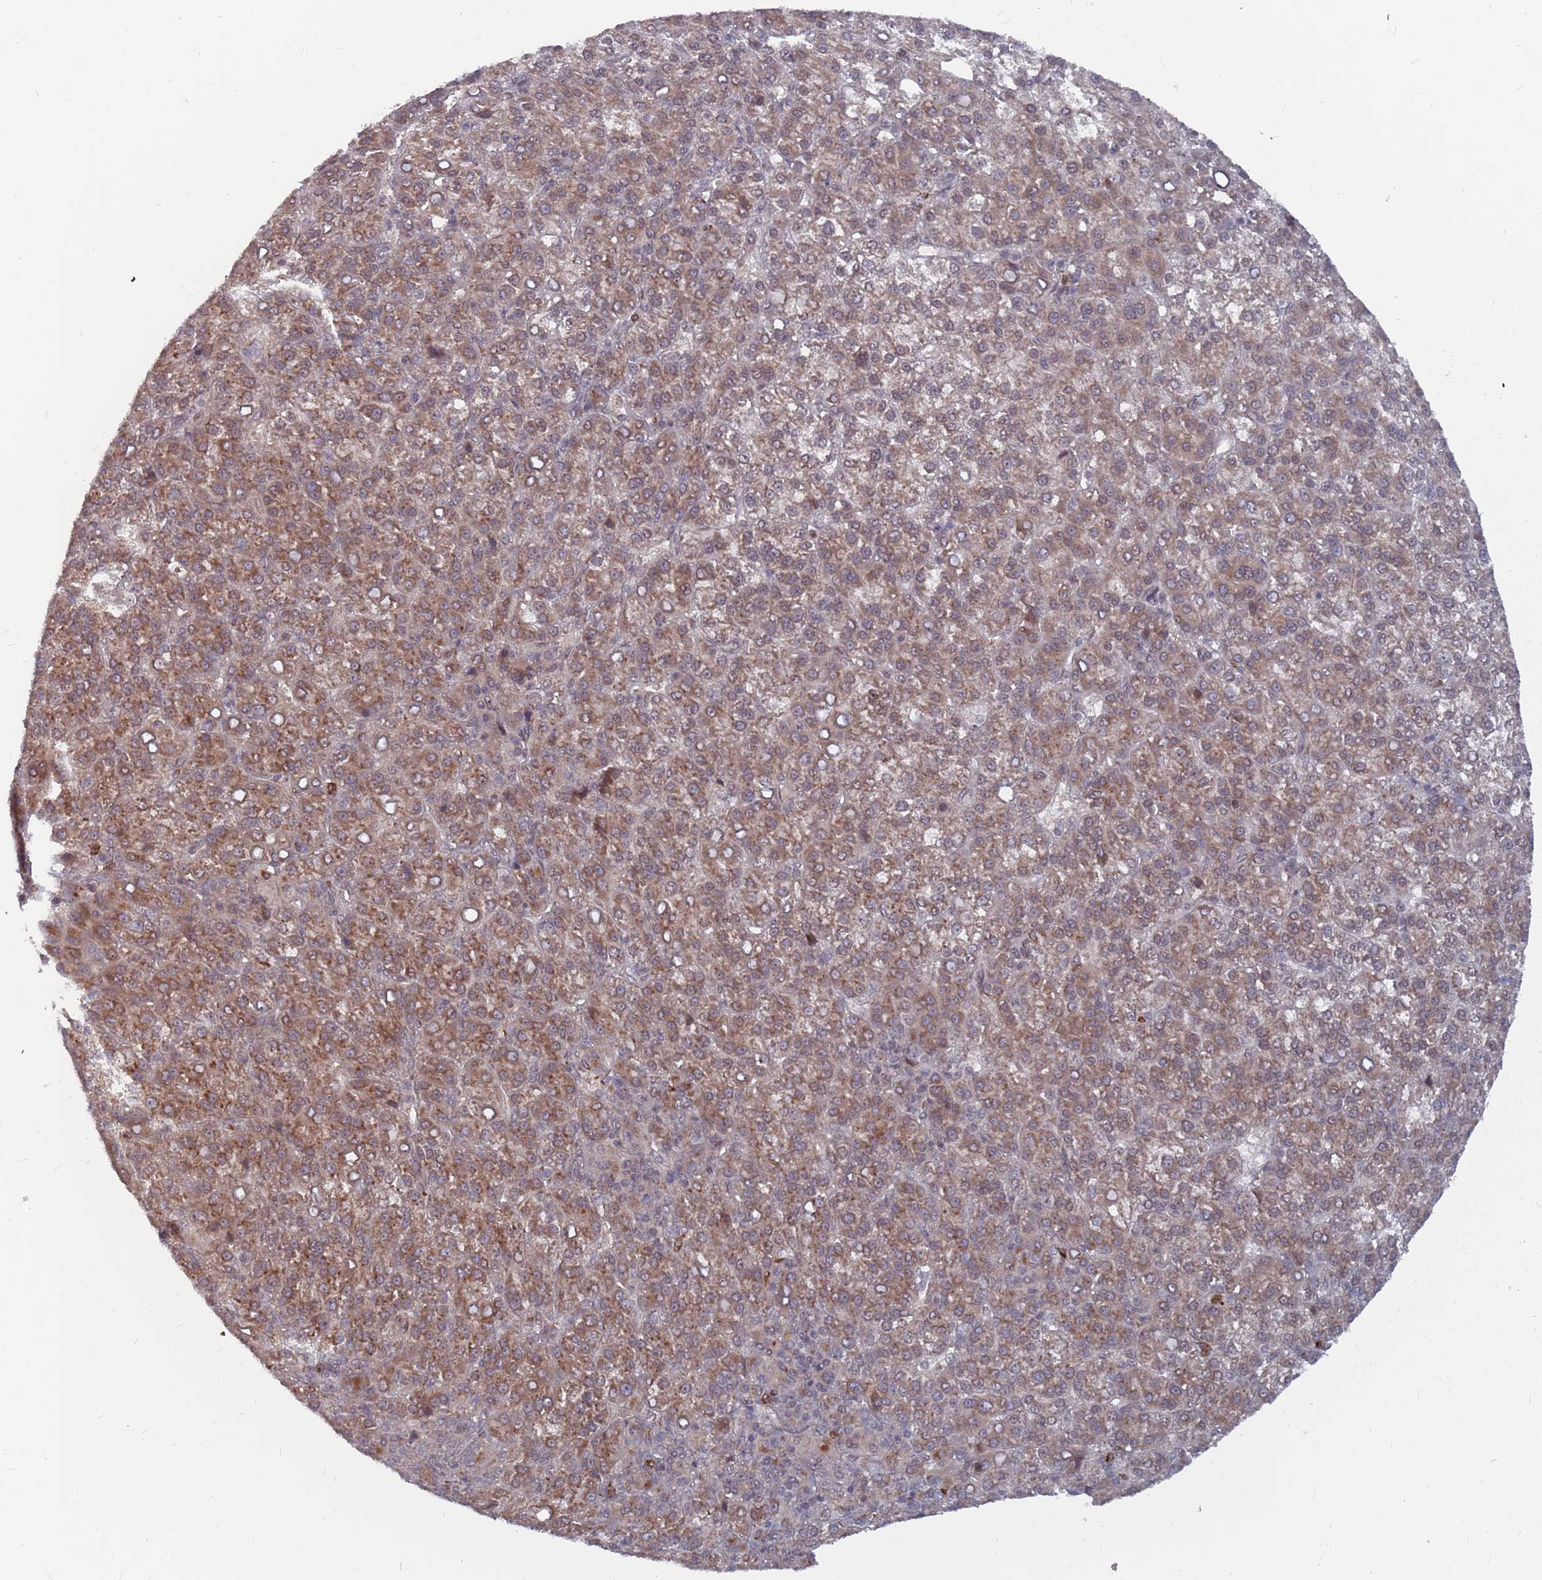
{"staining": {"intensity": "moderate", "quantity": ">75%", "location": "cytoplasmic/membranous"}, "tissue": "liver cancer", "cell_type": "Tumor cells", "image_type": "cancer", "snomed": [{"axis": "morphology", "description": "Carcinoma, Hepatocellular, NOS"}, {"axis": "topography", "description": "Liver"}], "caption": "Immunohistochemical staining of human hepatocellular carcinoma (liver) reveals medium levels of moderate cytoplasmic/membranous protein staining in approximately >75% of tumor cells.", "gene": "FMO4", "patient": {"sex": "female", "age": 58}}